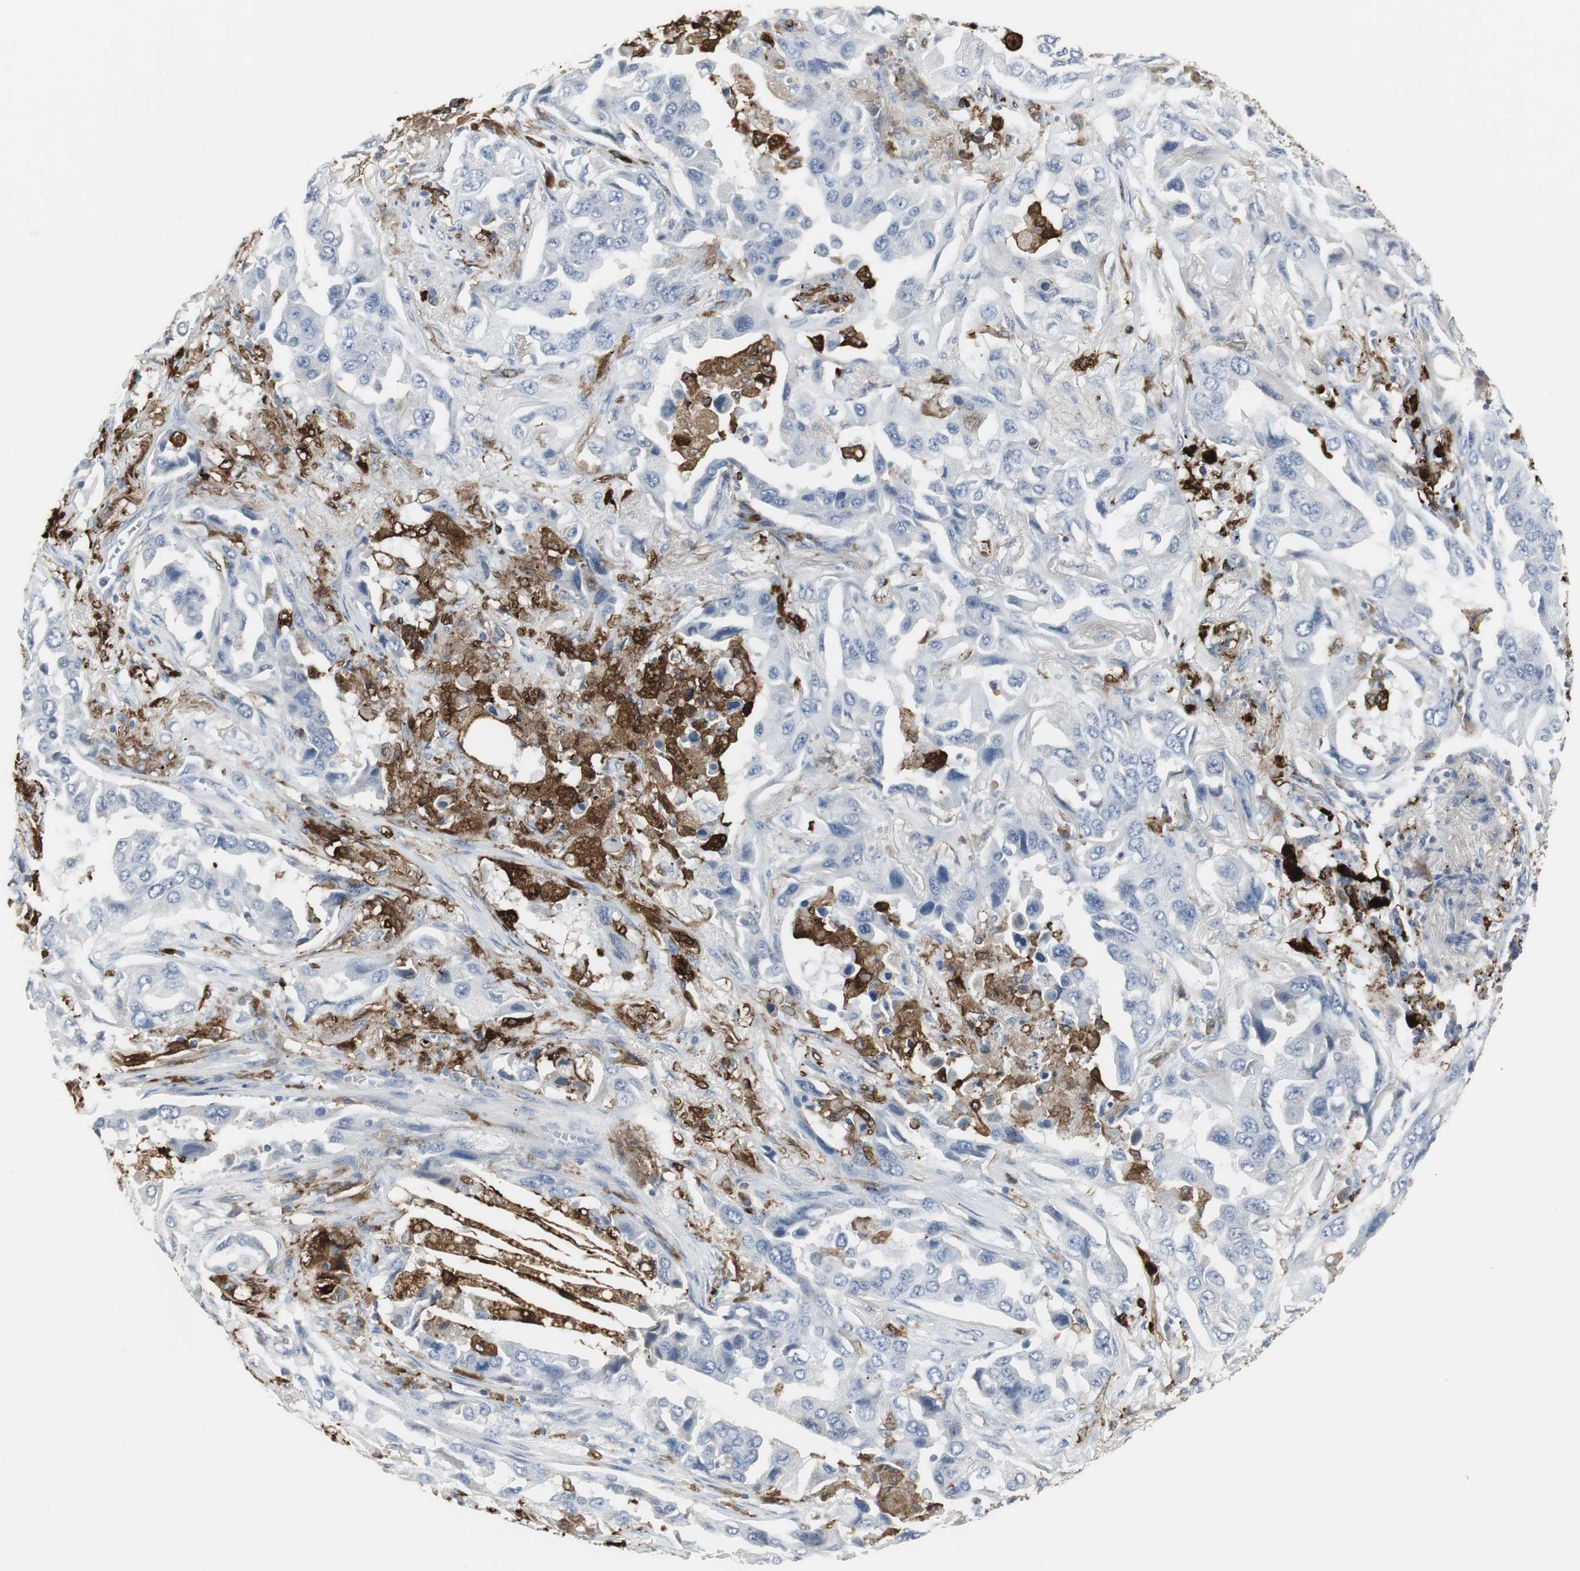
{"staining": {"intensity": "negative", "quantity": "none", "location": "none"}, "tissue": "lung cancer", "cell_type": "Tumor cells", "image_type": "cancer", "snomed": [{"axis": "morphology", "description": "Adenocarcinoma, NOS"}, {"axis": "topography", "description": "Lung"}], "caption": "A histopathology image of lung cancer (adenocarcinoma) stained for a protein displays no brown staining in tumor cells. (DAB immunohistochemistry, high magnification).", "gene": "PI15", "patient": {"sex": "female", "age": 65}}